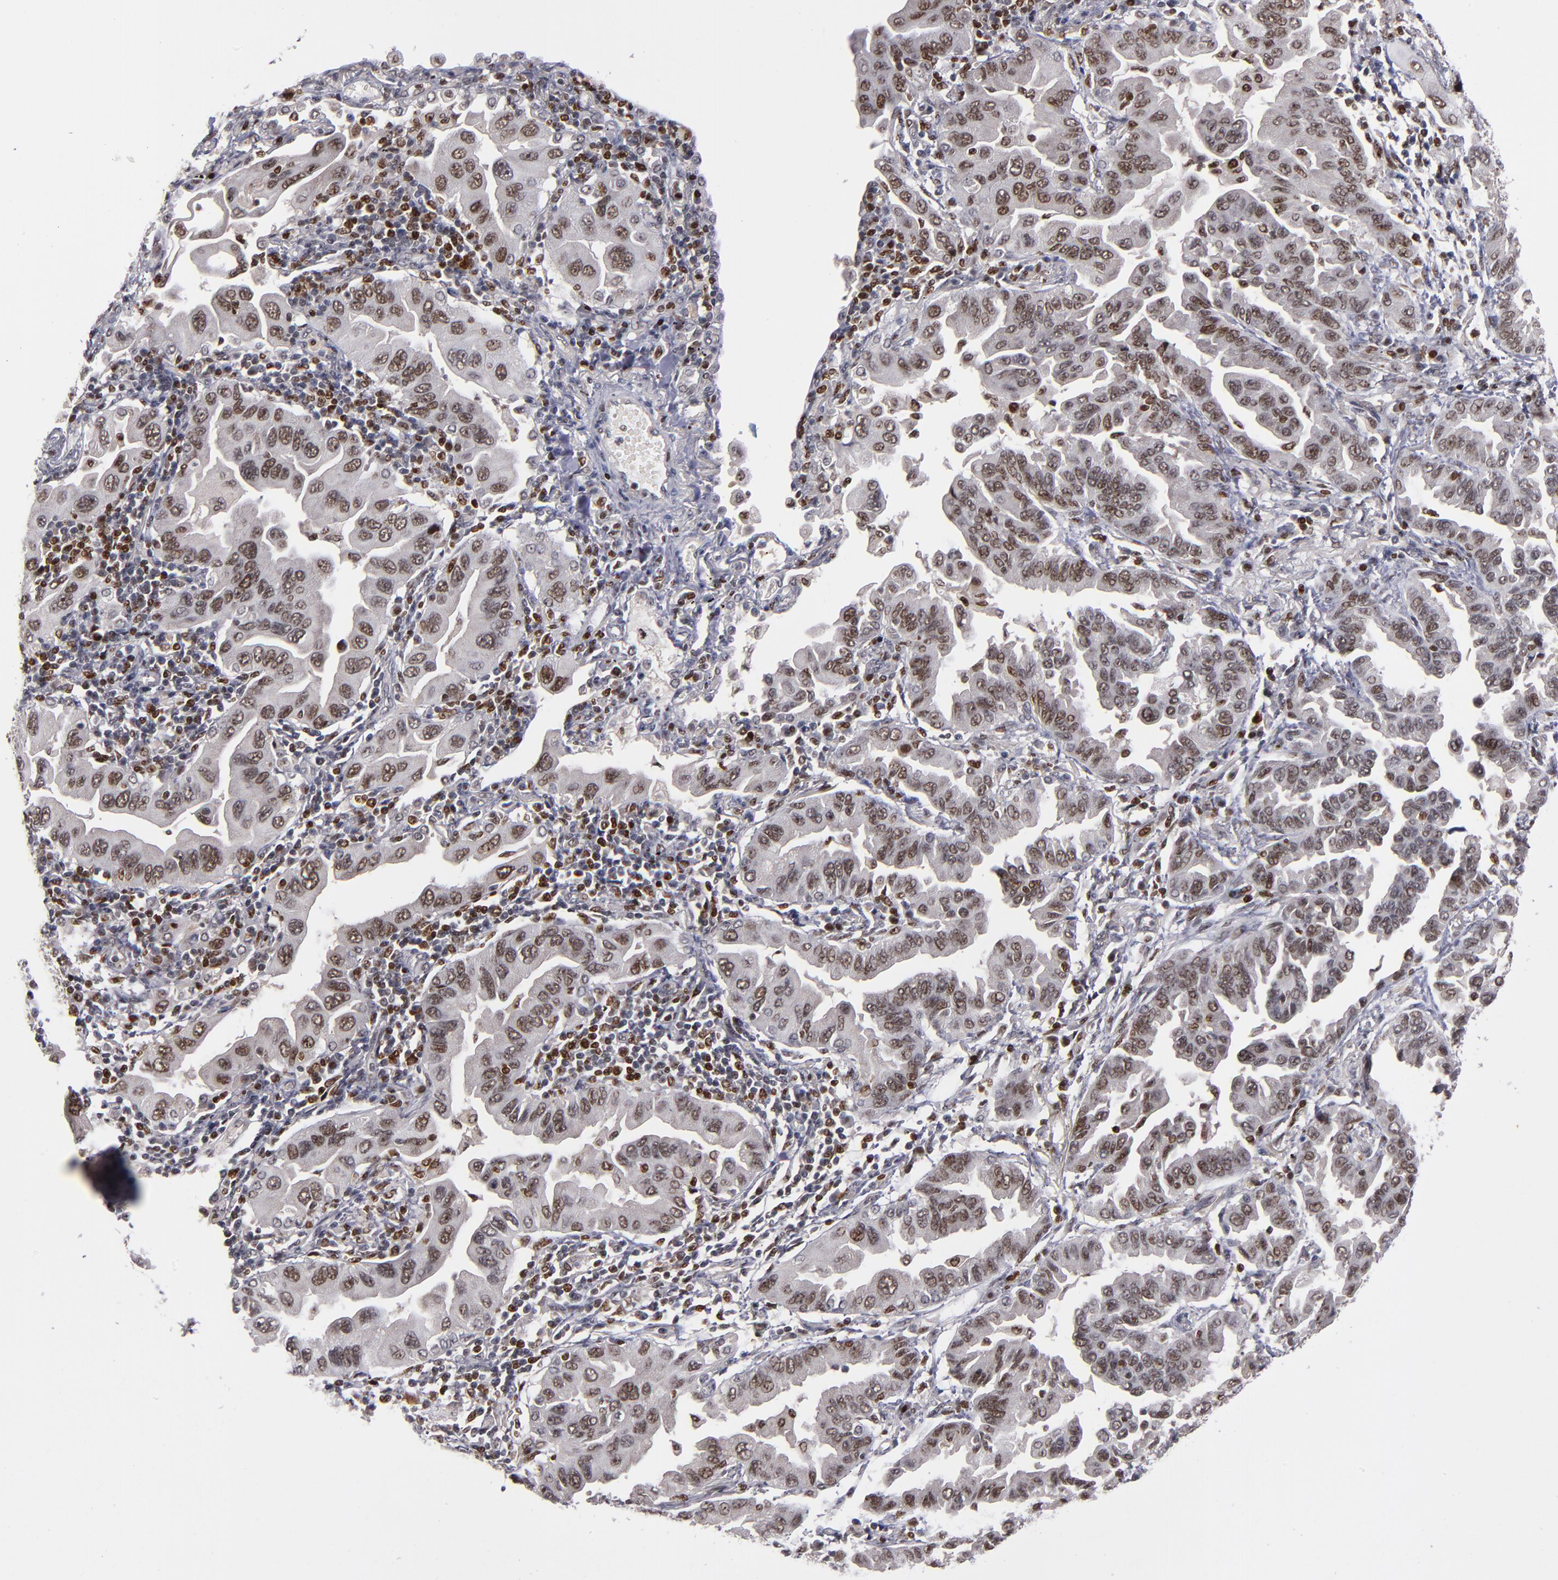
{"staining": {"intensity": "moderate", "quantity": ">75%", "location": "nuclear"}, "tissue": "lung cancer", "cell_type": "Tumor cells", "image_type": "cancer", "snomed": [{"axis": "morphology", "description": "Adenocarcinoma, NOS"}, {"axis": "topography", "description": "Lung"}], "caption": "The histopathology image exhibits a brown stain indicating the presence of a protein in the nuclear of tumor cells in adenocarcinoma (lung).", "gene": "KDM6A", "patient": {"sex": "female", "age": 65}}